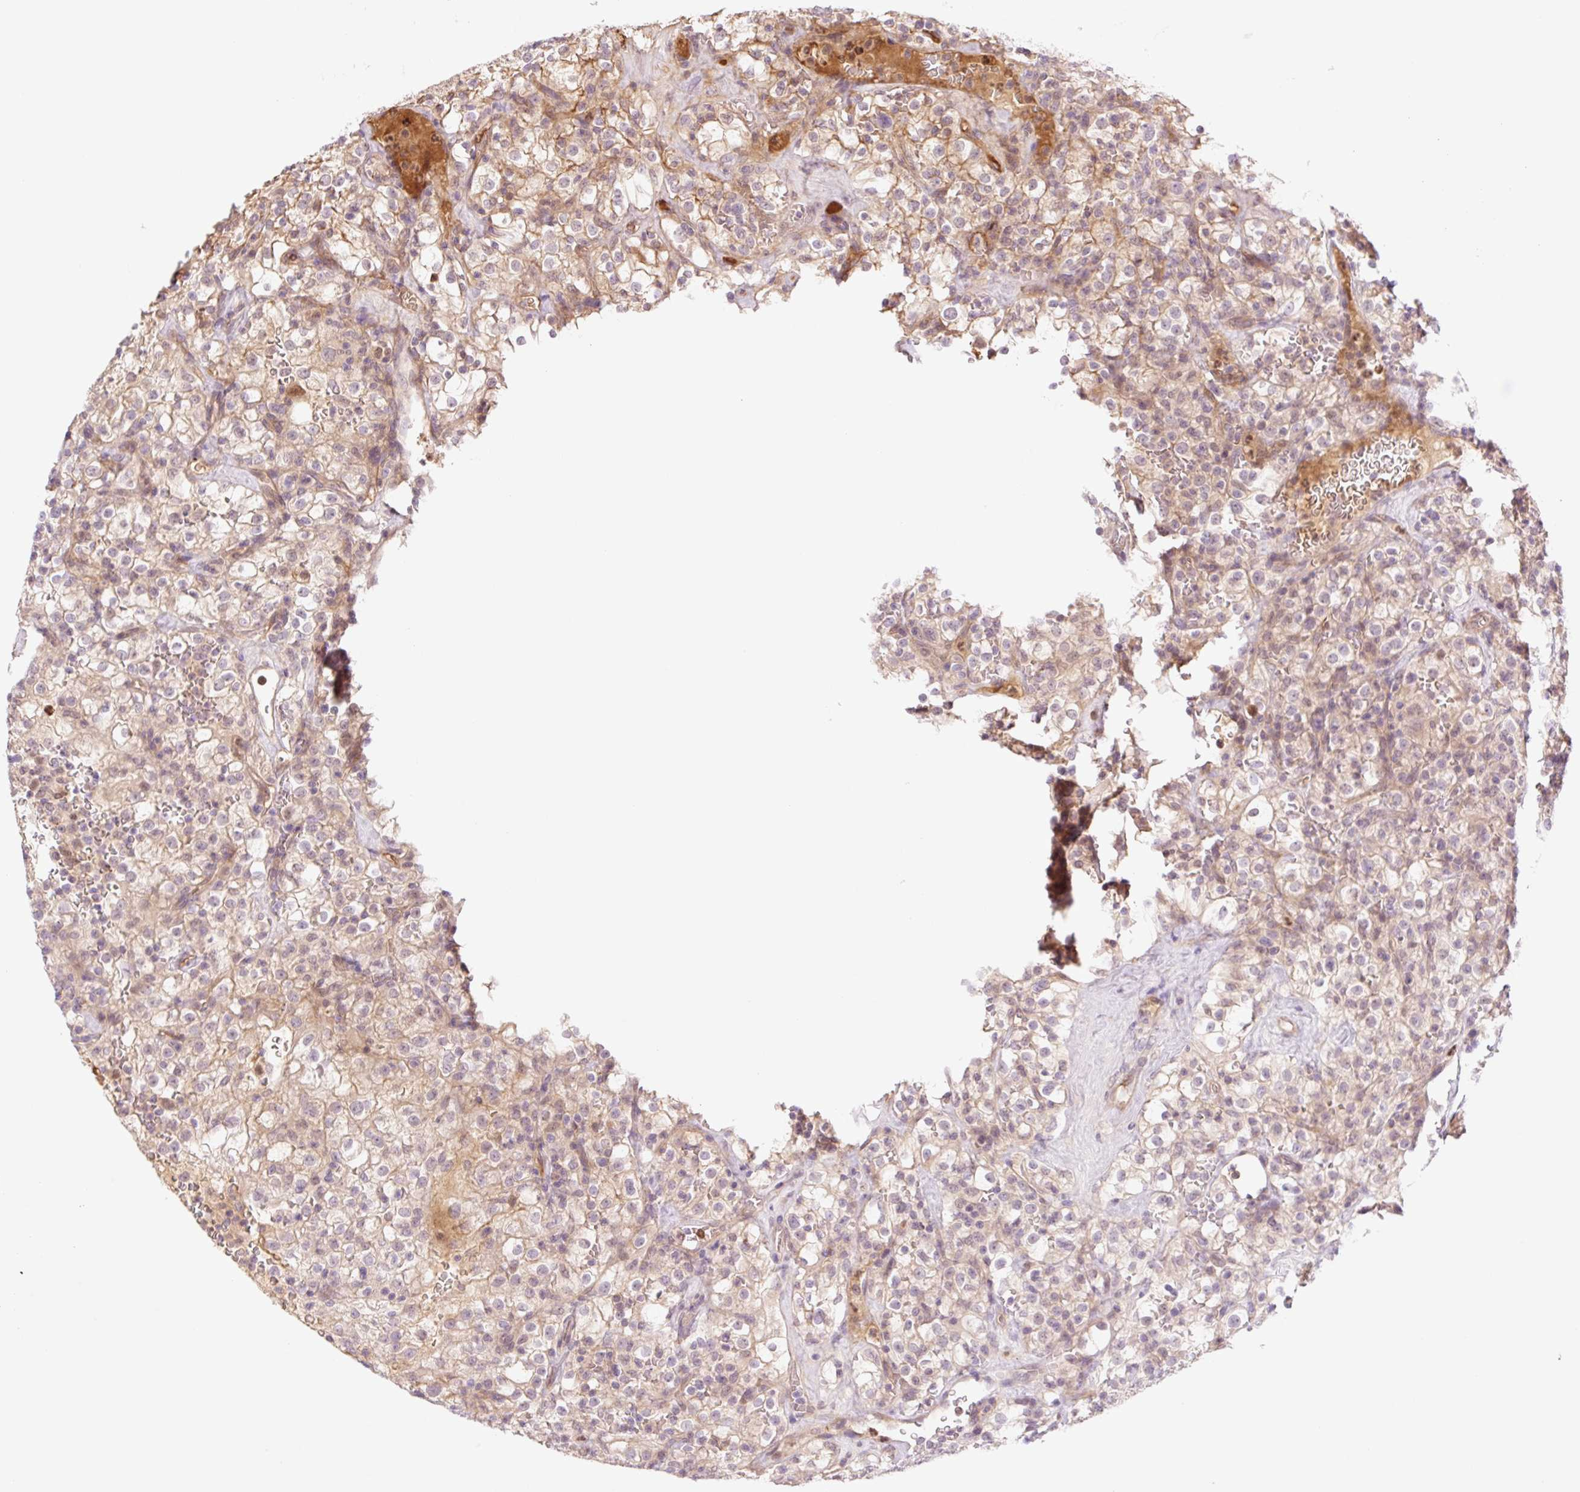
{"staining": {"intensity": "weak", "quantity": "<25%", "location": "nuclear"}, "tissue": "renal cancer", "cell_type": "Tumor cells", "image_type": "cancer", "snomed": [{"axis": "morphology", "description": "Adenocarcinoma, NOS"}, {"axis": "topography", "description": "Kidney"}], "caption": "An IHC image of renal adenocarcinoma is shown. There is no staining in tumor cells of renal adenocarcinoma. The staining was performed using DAB to visualize the protein expression in brown, while the nuclei were stained in blue with hematoxylin (Magnification: 20x).", "gene": "HEBP1", "patient": {"sex": "female", "age": 74}}